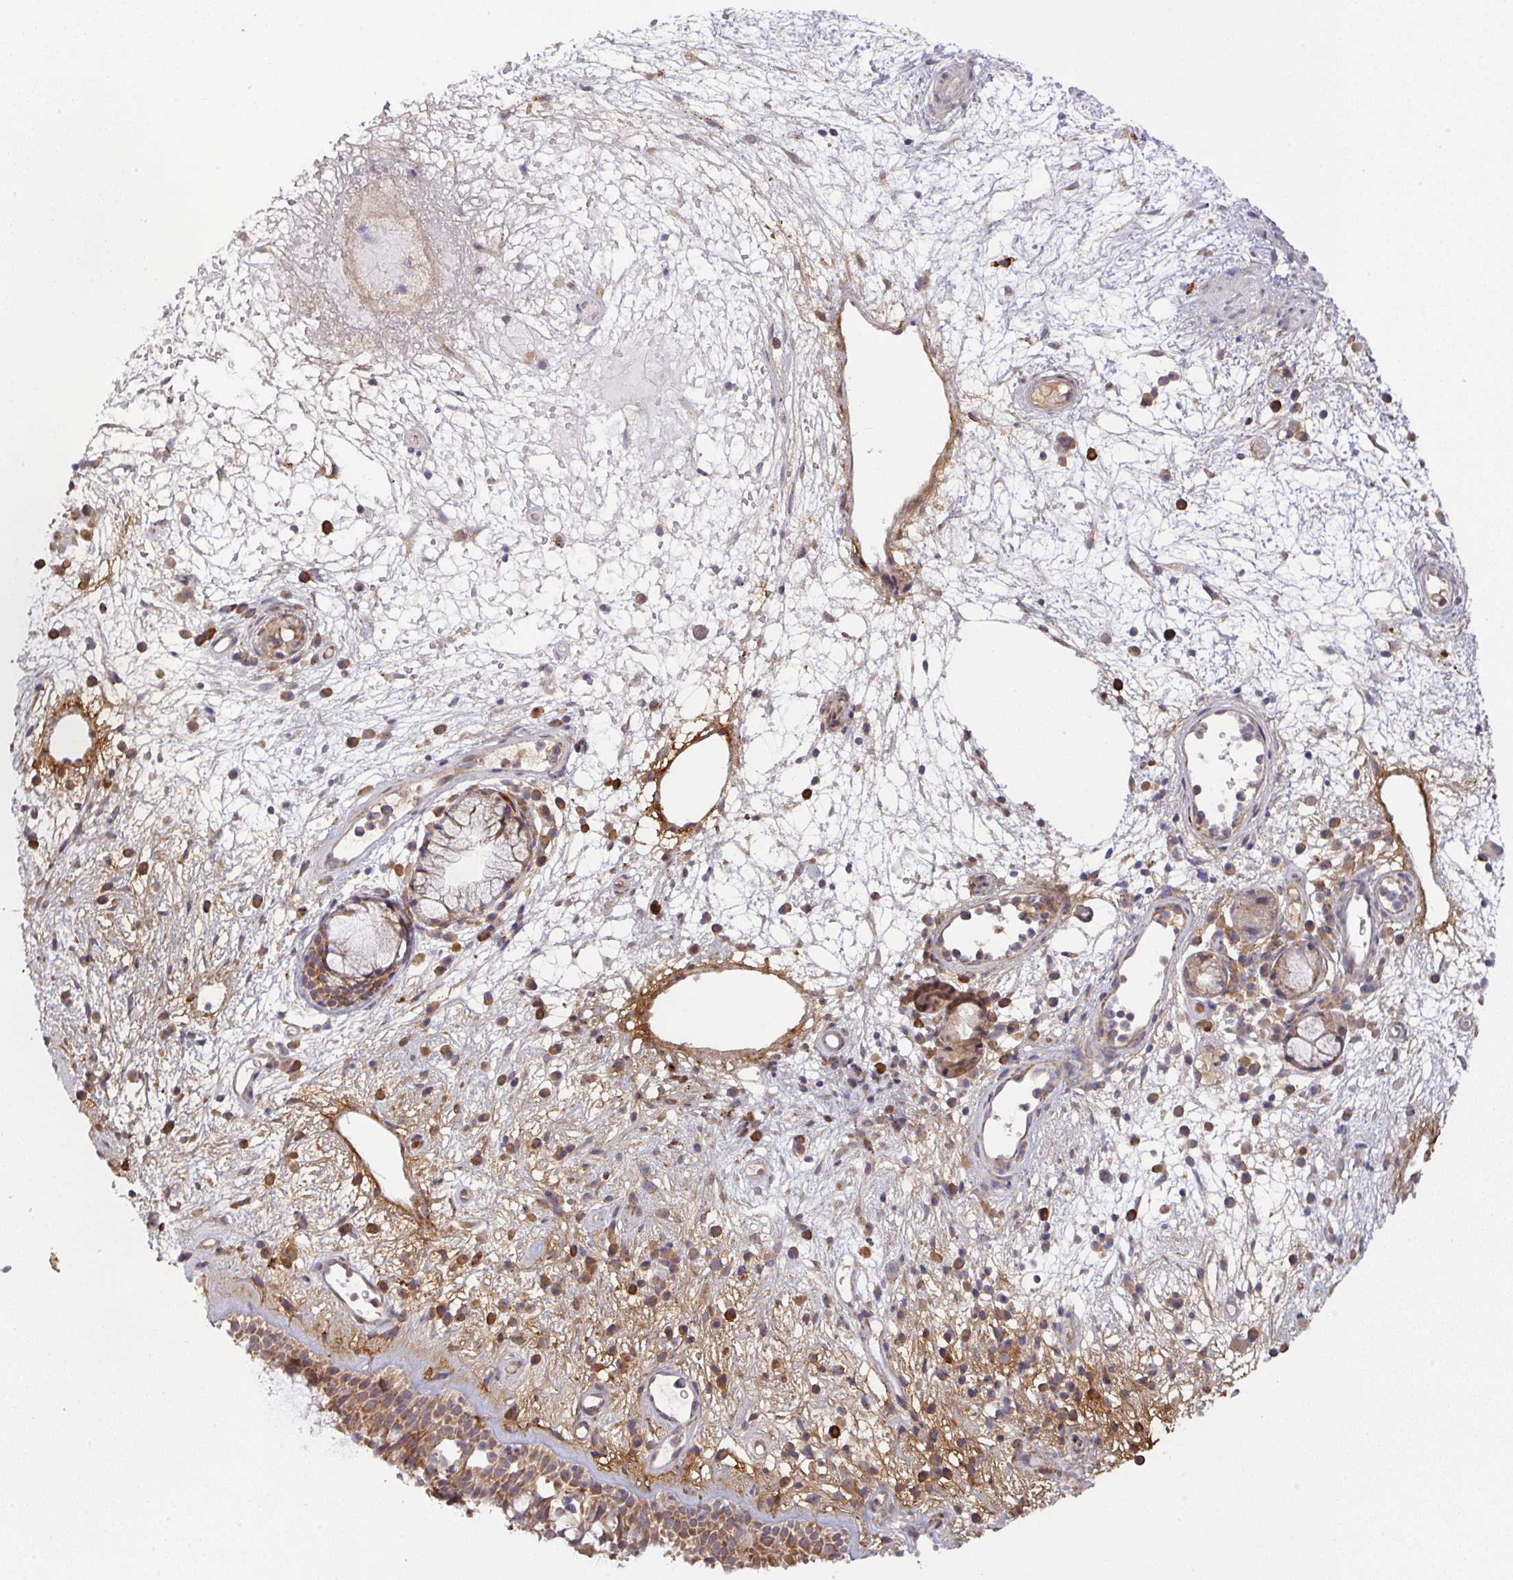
{"staining": {"intensity": "moderate", "quantity": ">75%", "location": "cytoplasmic/membranous"}, "tissue": "nasopharynx", "cell_type": "Respiratory epithelial cells", "image_type": "normal", "snomed": [{"axis": "morphology", "description": "Normal tissue, NOS"}, {"axis": "morphology", "description": "Inflammation, NOS"}, {"axis": "topography", "description": "Nasopharynx"}], "caption": "Protein staining of unremarkable nasopharynx reveals moderate cytoplasmic/membranous staining in about >75% of respiratory epithelial cells.", "gene": "GALP", "patient": {"sex": "male", "age": 54}}